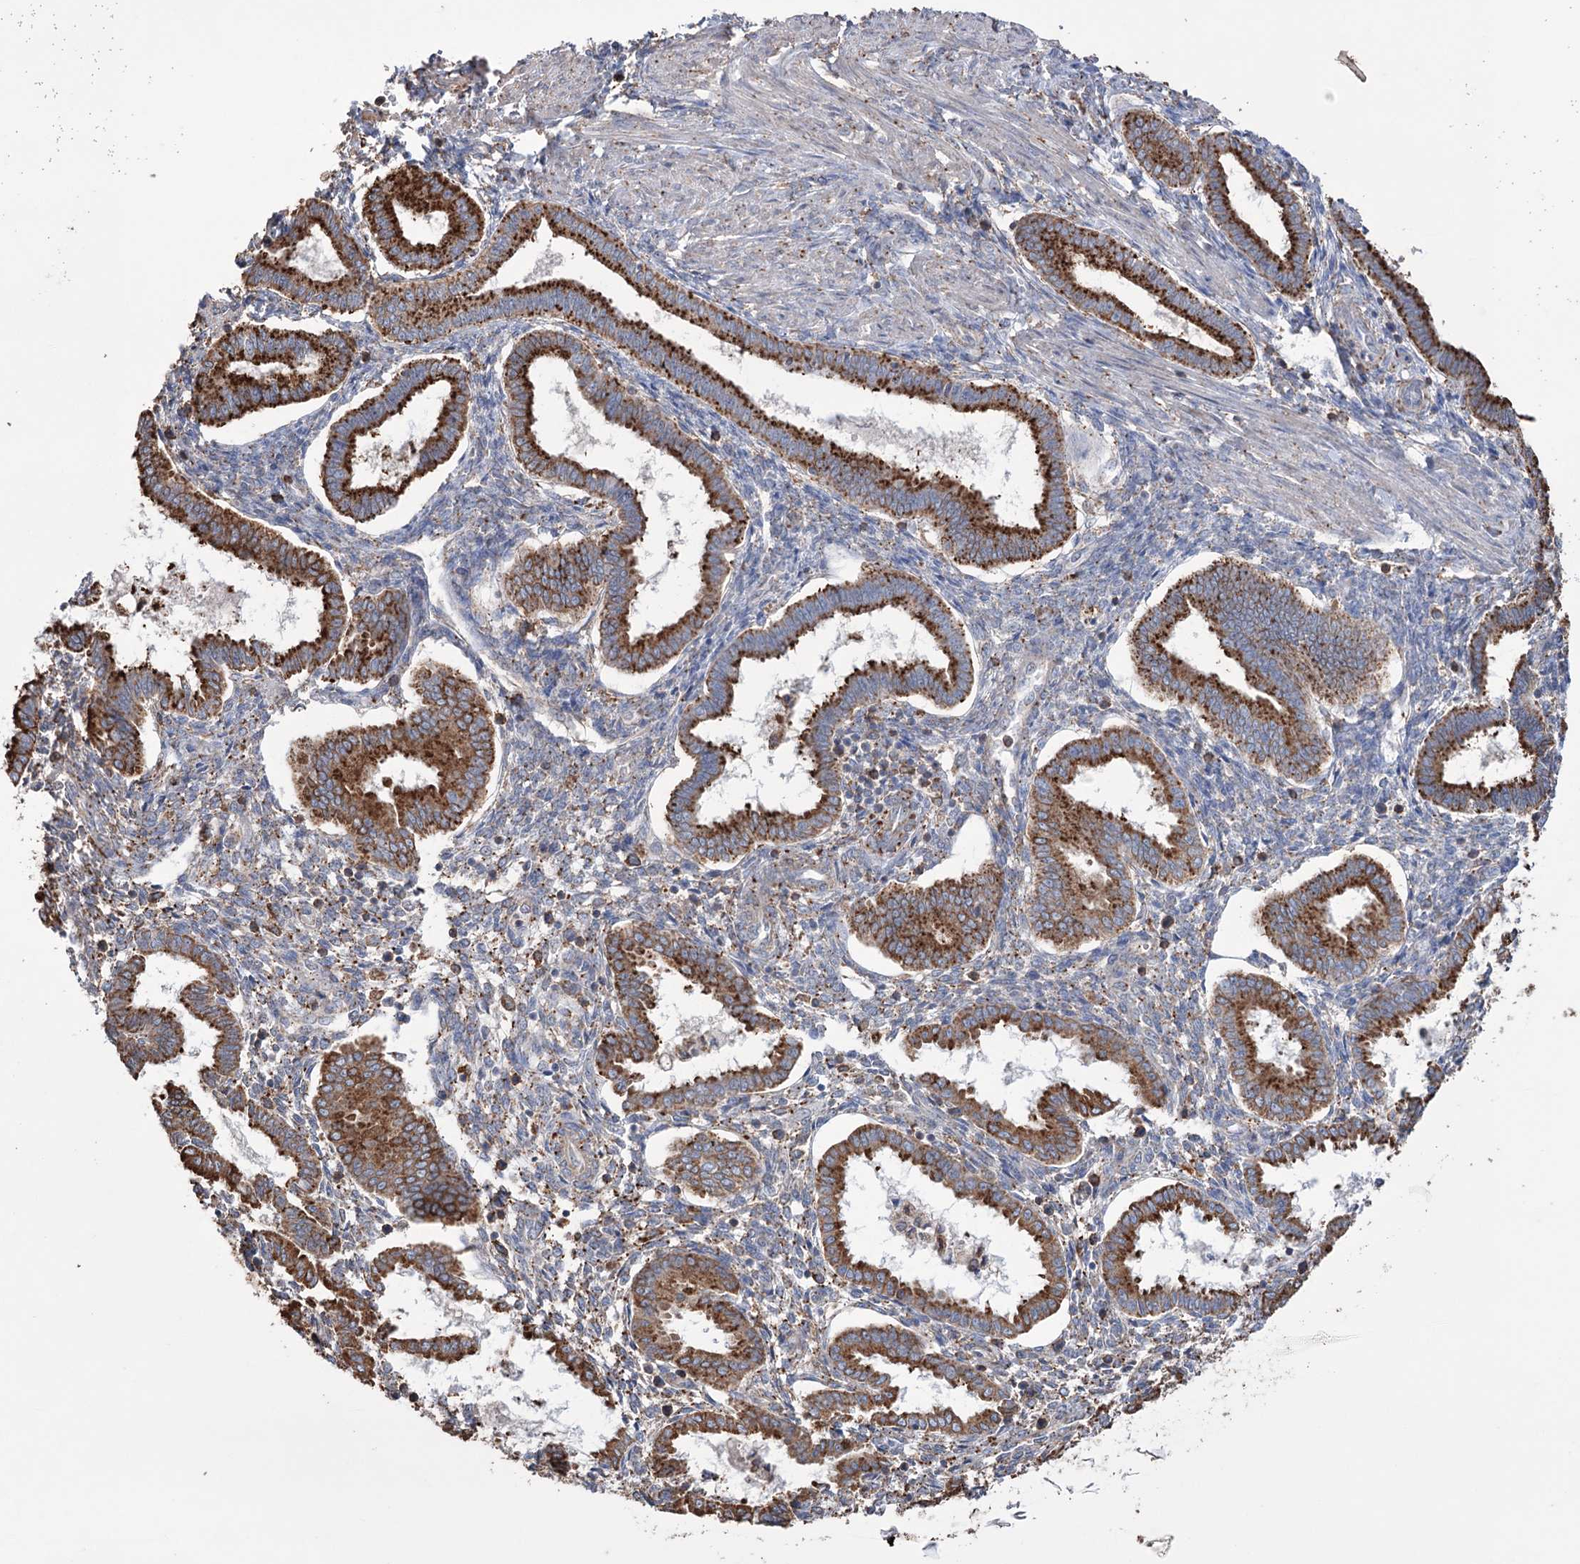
{"staining": {"intensity": "moderate", "quantity": "25%-75%", "location": "cytoplasmic/membranous"}, "tissue": "endometrium", "cell_type": "Cells in endometrial stroma", "image_type": "normal", "snomed": [{"axis": "morphology", "description": "Normal tissue, NOS"}, {"axis": "topography", "description": "Endometrium"}], "caption": "Protein staining reveals moderate cytoplasmic/membranous expression in approximately 25%-75% of cells in endometrial stroma in benign endometrium.", "gene": "TRIM71", "patient": {"sex": "female", "age": 25}}